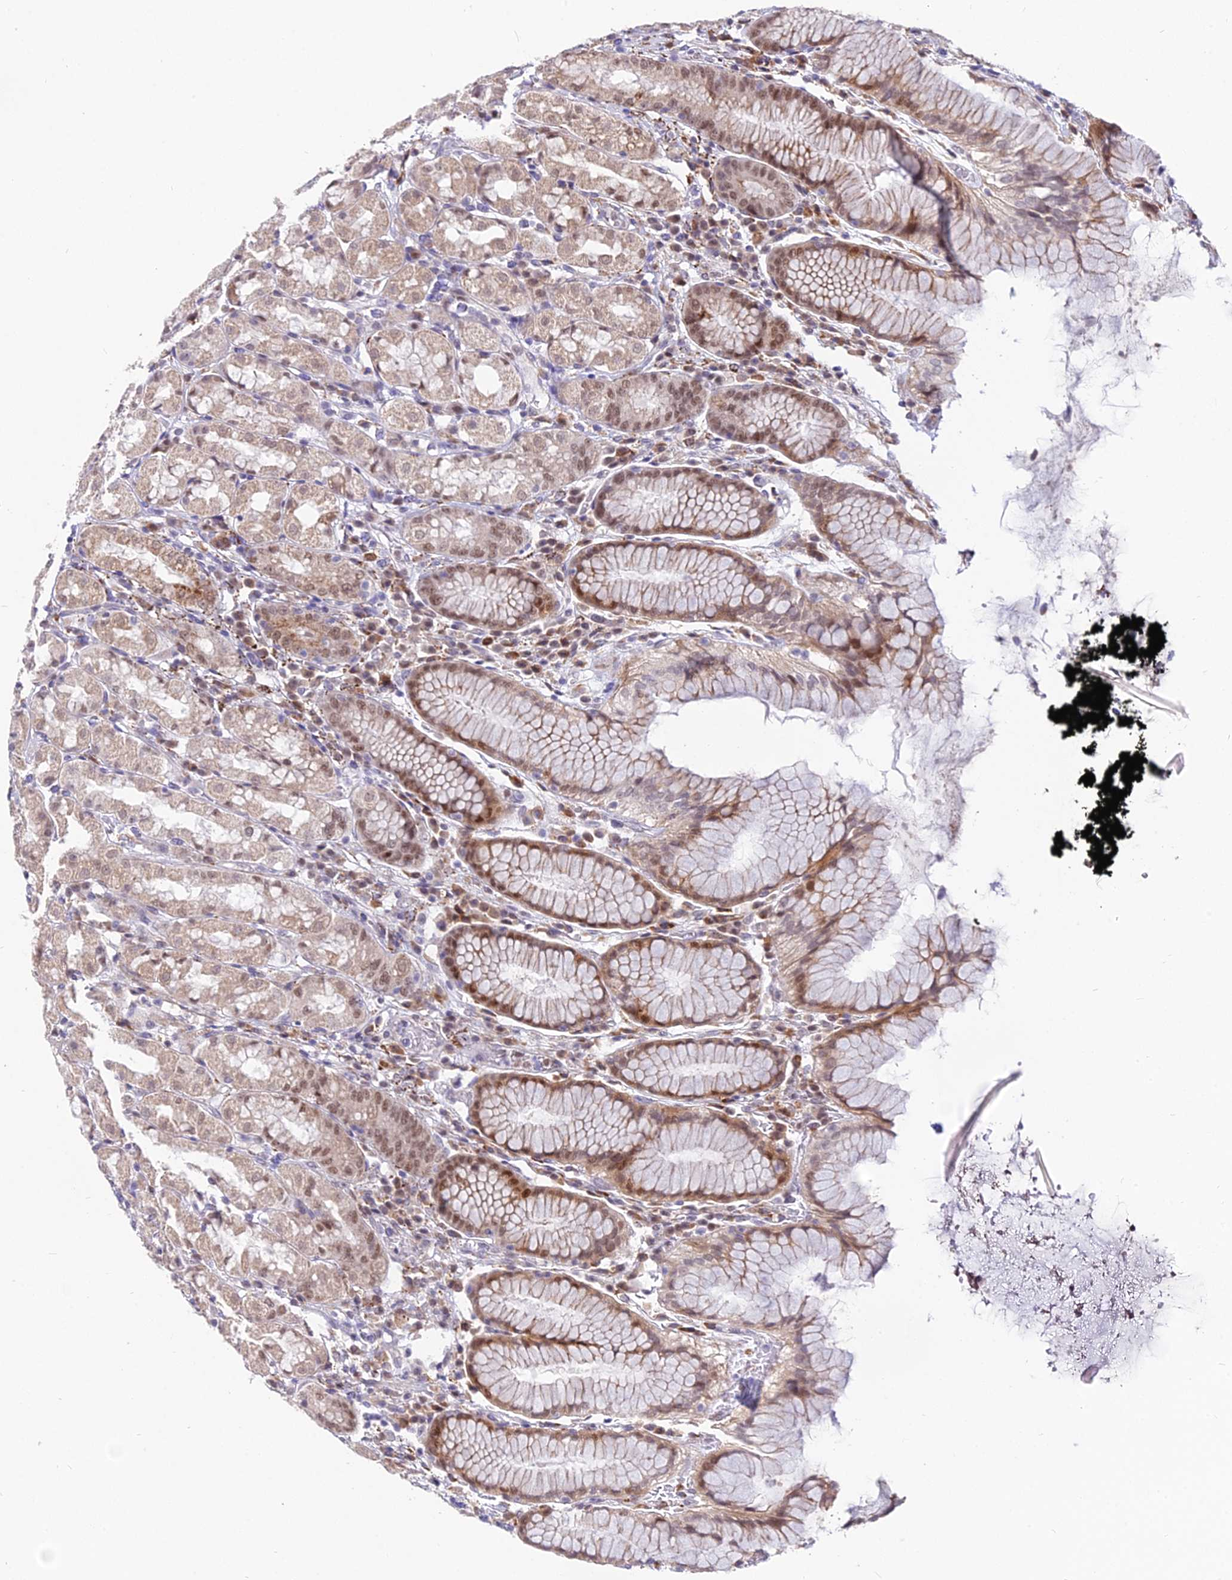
{"staining": {"intensity": "moderate", "quantity": "25%-75%", "location": "cytoplasmic/membranous,nuclear"}, "tissue": "stomach", "cell_type": "Glandular cells", "image_type": "normal", "snomed": [{"axis": "morphology", "description": "Normal tissue, NOS"}, {"axis": "topography", "description": "Stomach, lower"}], "caption": "Unremarkable stomach reveals moderate cytoplasmic/membranous,nuclear staining in approximately 25%-75% of glandular cells.", "gene": "C6orf163", "patient": {"sex": "female", "age": 56}}